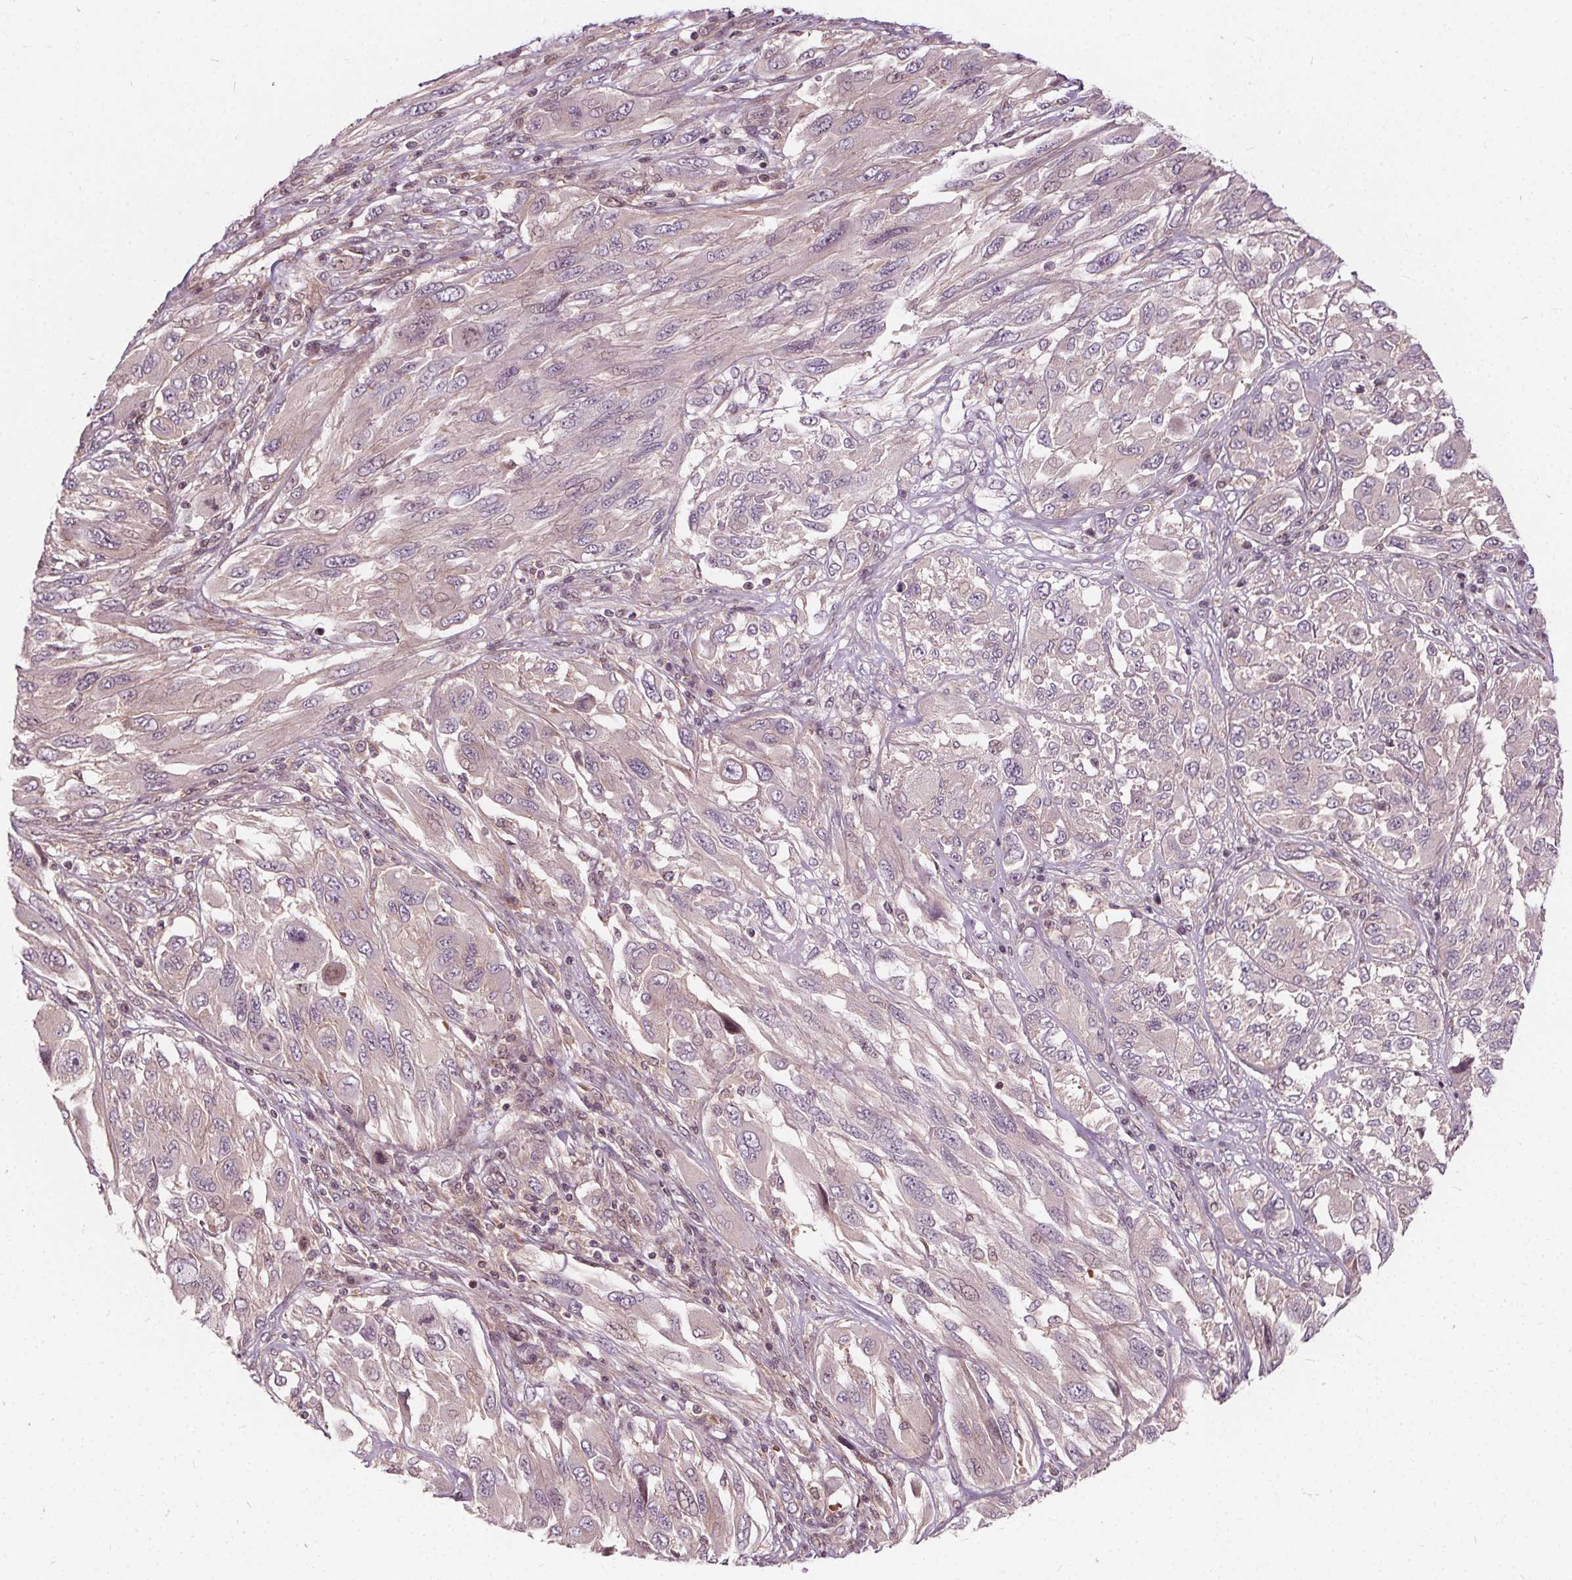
{"staining": {"intensity": "negative", "quantity": "none", "location": "none"}, "tissue": "melanoma", "cell_type": "Tumor cells", "image_type": "cancer", "snomed": [{"axis": "morphology", "description": "Malignant melanoma, NOS"}, {"axis": "topography", "description": "Skin"}], "caption": "Immunohistochemical staining of melanoma shows no significant expression in tumor cells.", "gene": "INPP5E", "patient": {"sex": "female", "age": 91}}